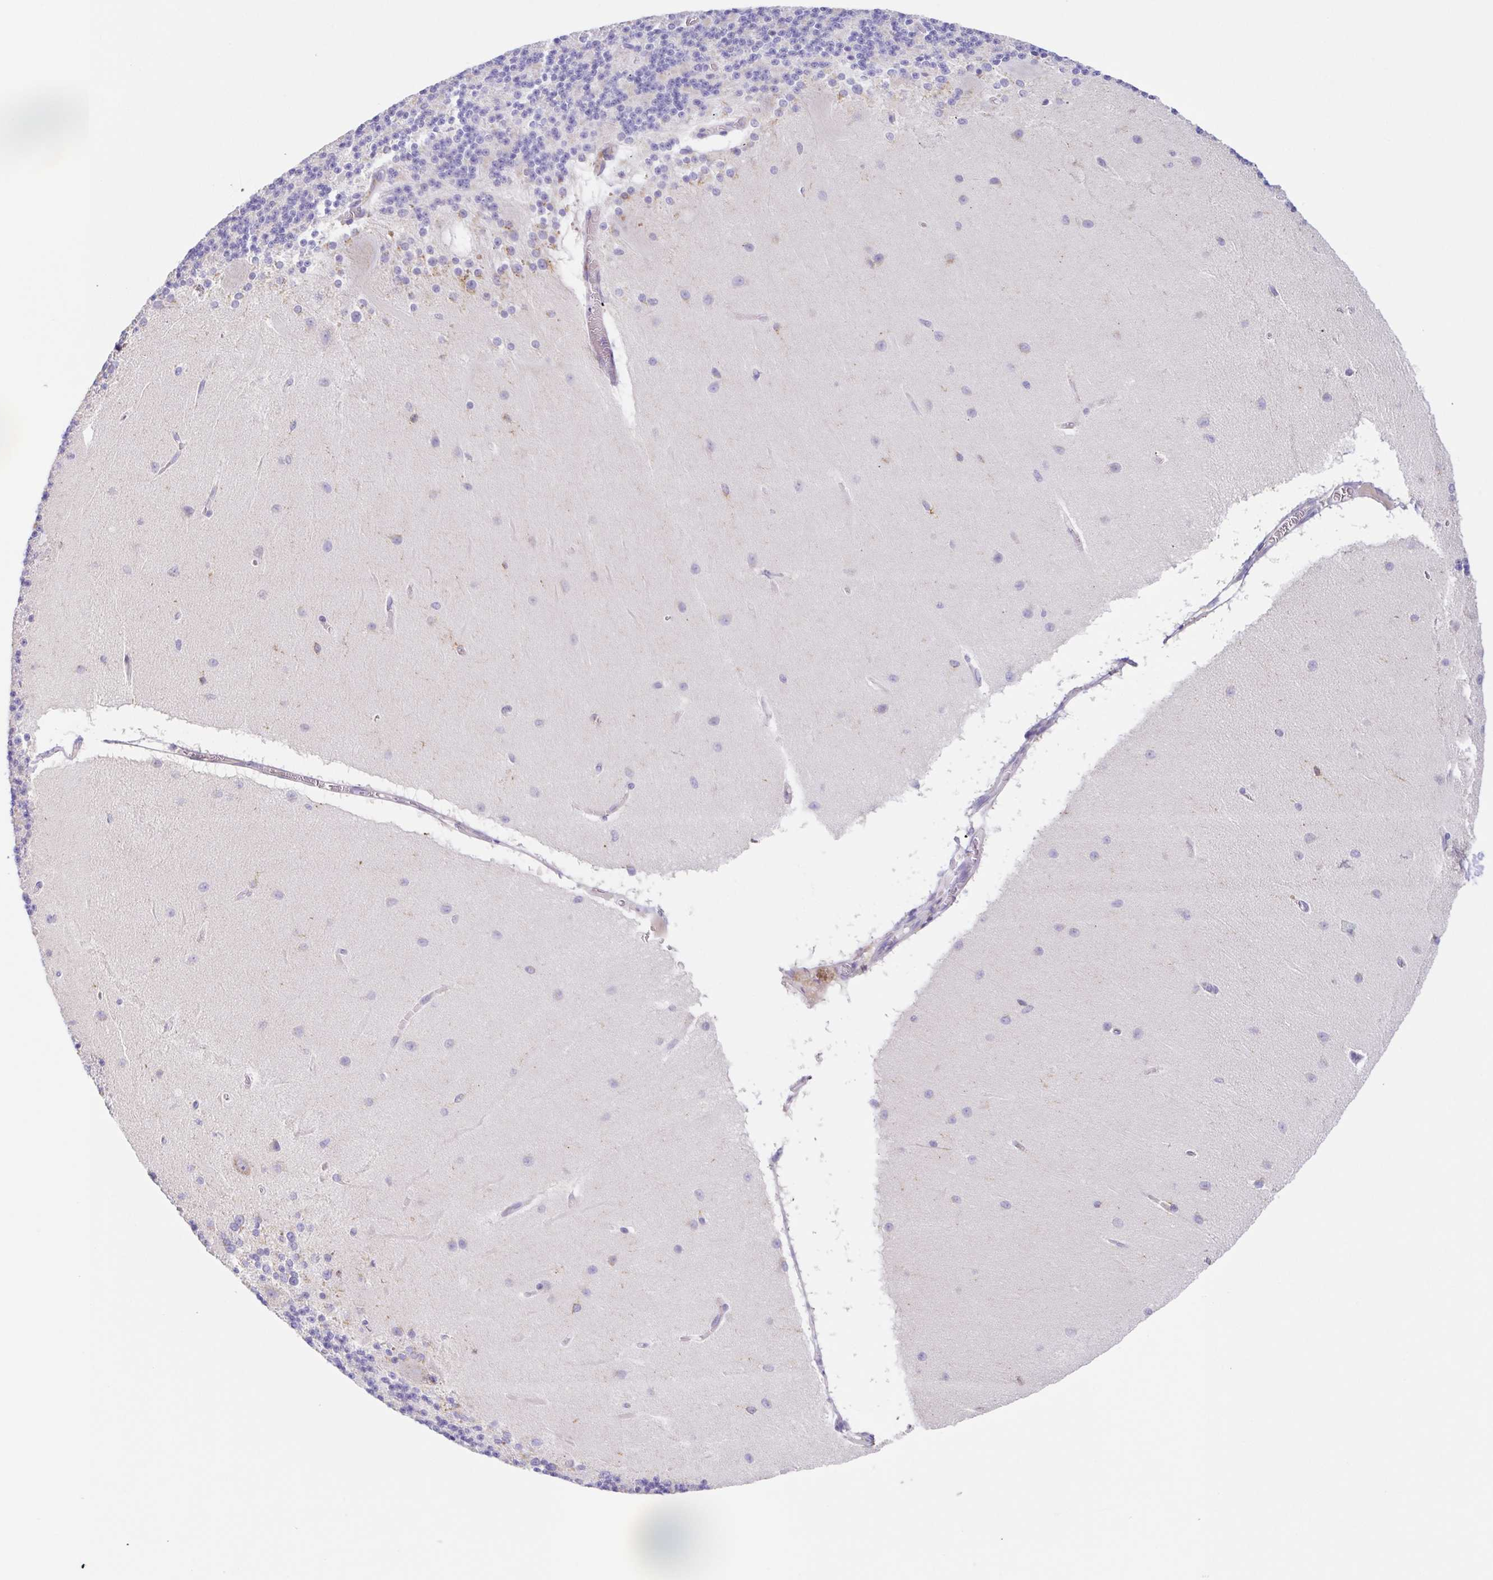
{"staining": {"intensity": "negative", "quantity": "none", "location": "none"}, "tissue": "cerebellum", "cell_type": "Cells in granular layer", "image_type": "normal", "snomed": [{"axis": "morphology", "description": "Normal tissue, NOS"}, {"axis": "topography", "description": "Cerebellum"}], "caption": "There is no significant positivity in cells in granular layer of cerebellum. (Immunohistochemistry (ihc), brightfield microscopy, high magnification).", "gene": "SCG3", "patient": {"sex": "female", "age": 54}}